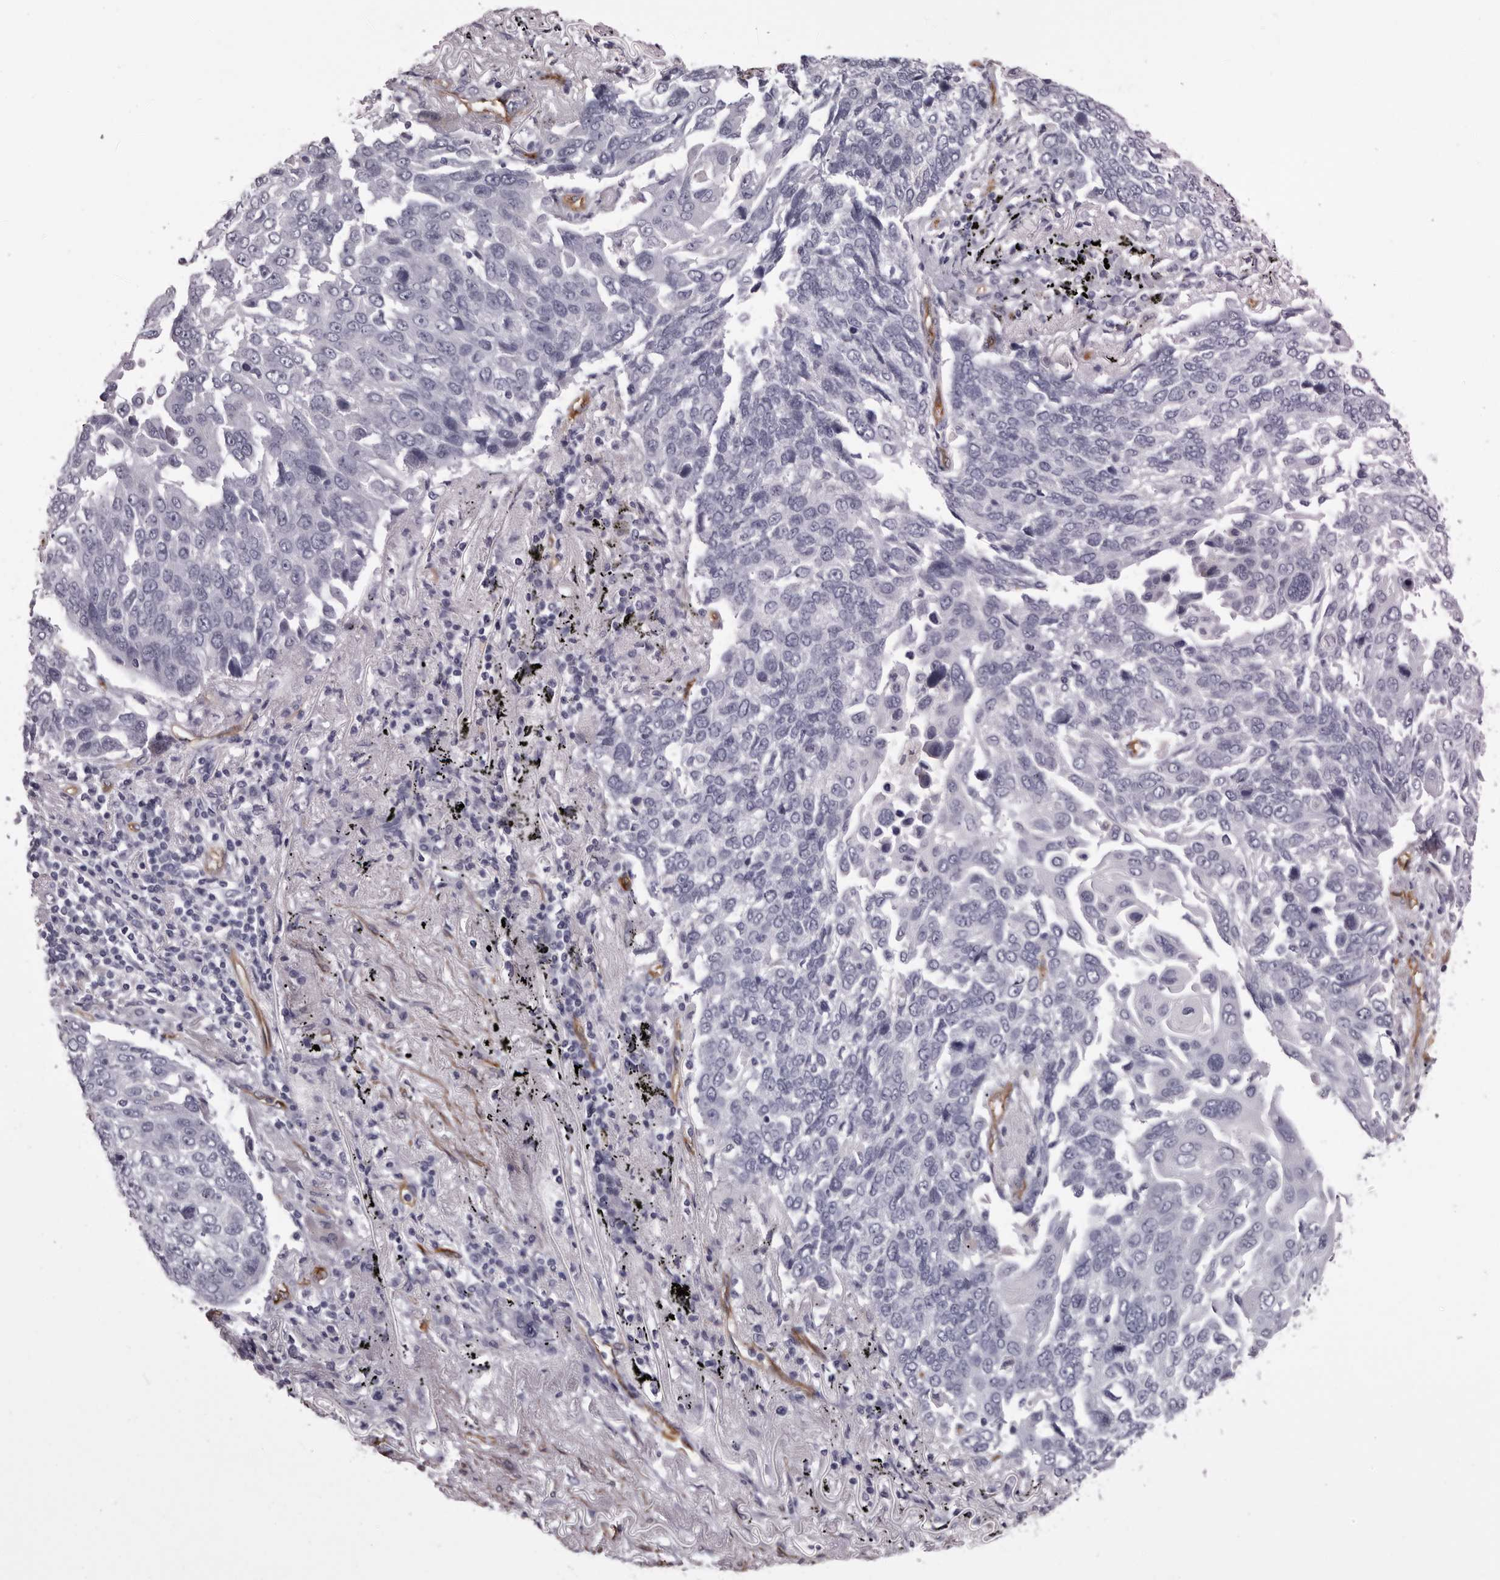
{"staining": {"intensity": "negative", "quantity": "none", "location": "none"}, "tissue": "lung cancer", "cell_type": "Tumor cells", "image_type": "cancer", "snomed": [{"axis": "morphology", "description": "Squamous cell carcinoma, NOS"}, {"axis": "topography", "description": "Lung"}], "caption": "Lung cancer stained for a protein using immunohistochemistry (IHC) exhibits no expression tumor cells.", "gene": "ADGRL4", "patient": {"sex": "male", "age": 66}}